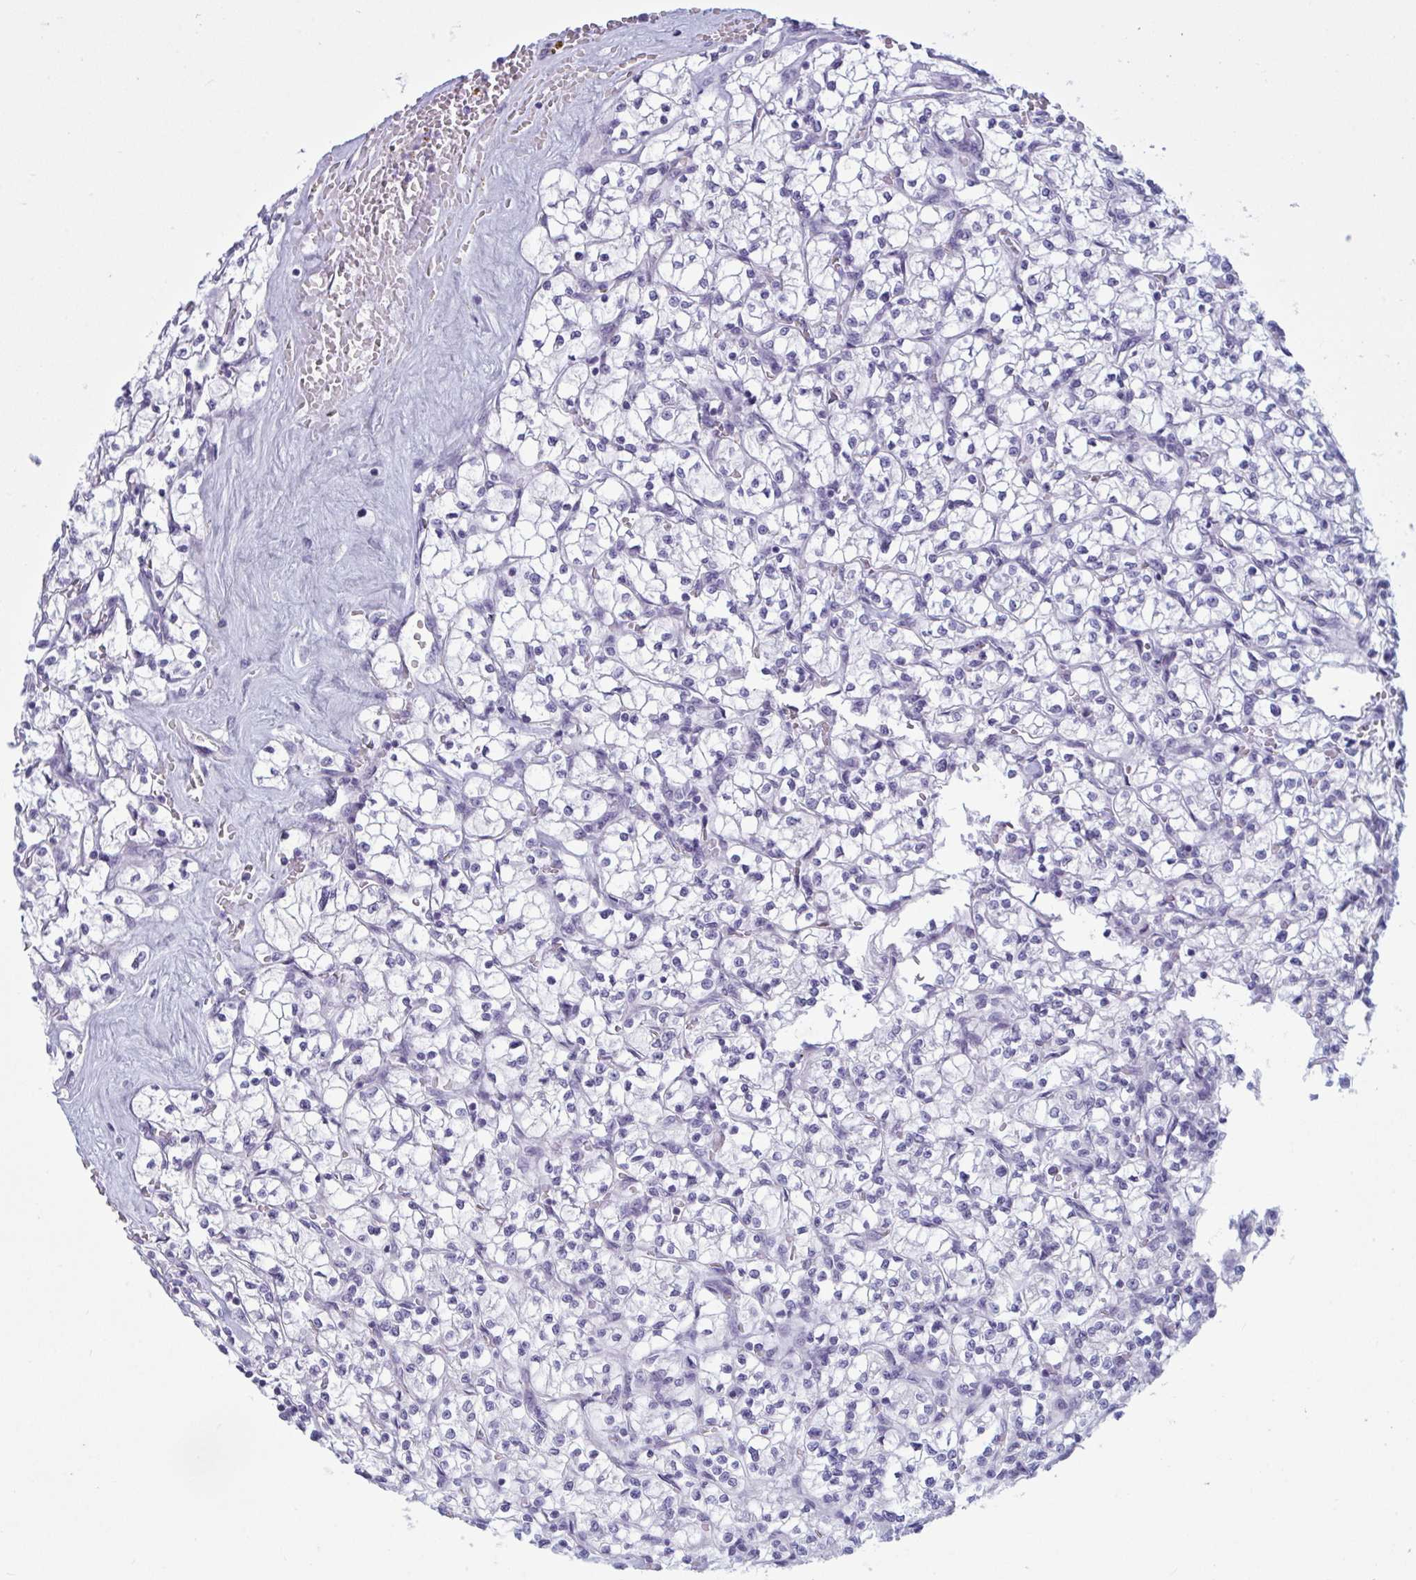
{"staining": {"intensity": "negative", "quantity": "none", "location": "none"}, "tissue": "renal cancer", "cell_type": "Tumor cells", "image_type": "cancer", "snomed": [{"axis": "morphology", "description": "Adenocarcinoma, NOS"}, {"axis": "topography", "description": "Kidney"}], "caption": "Immunohistochemical staining of renal adenocarcinoma shows no significant expression in tumor cells.", "gene": "OR1L3", "patient": {"sex": "female", "age": 64}}